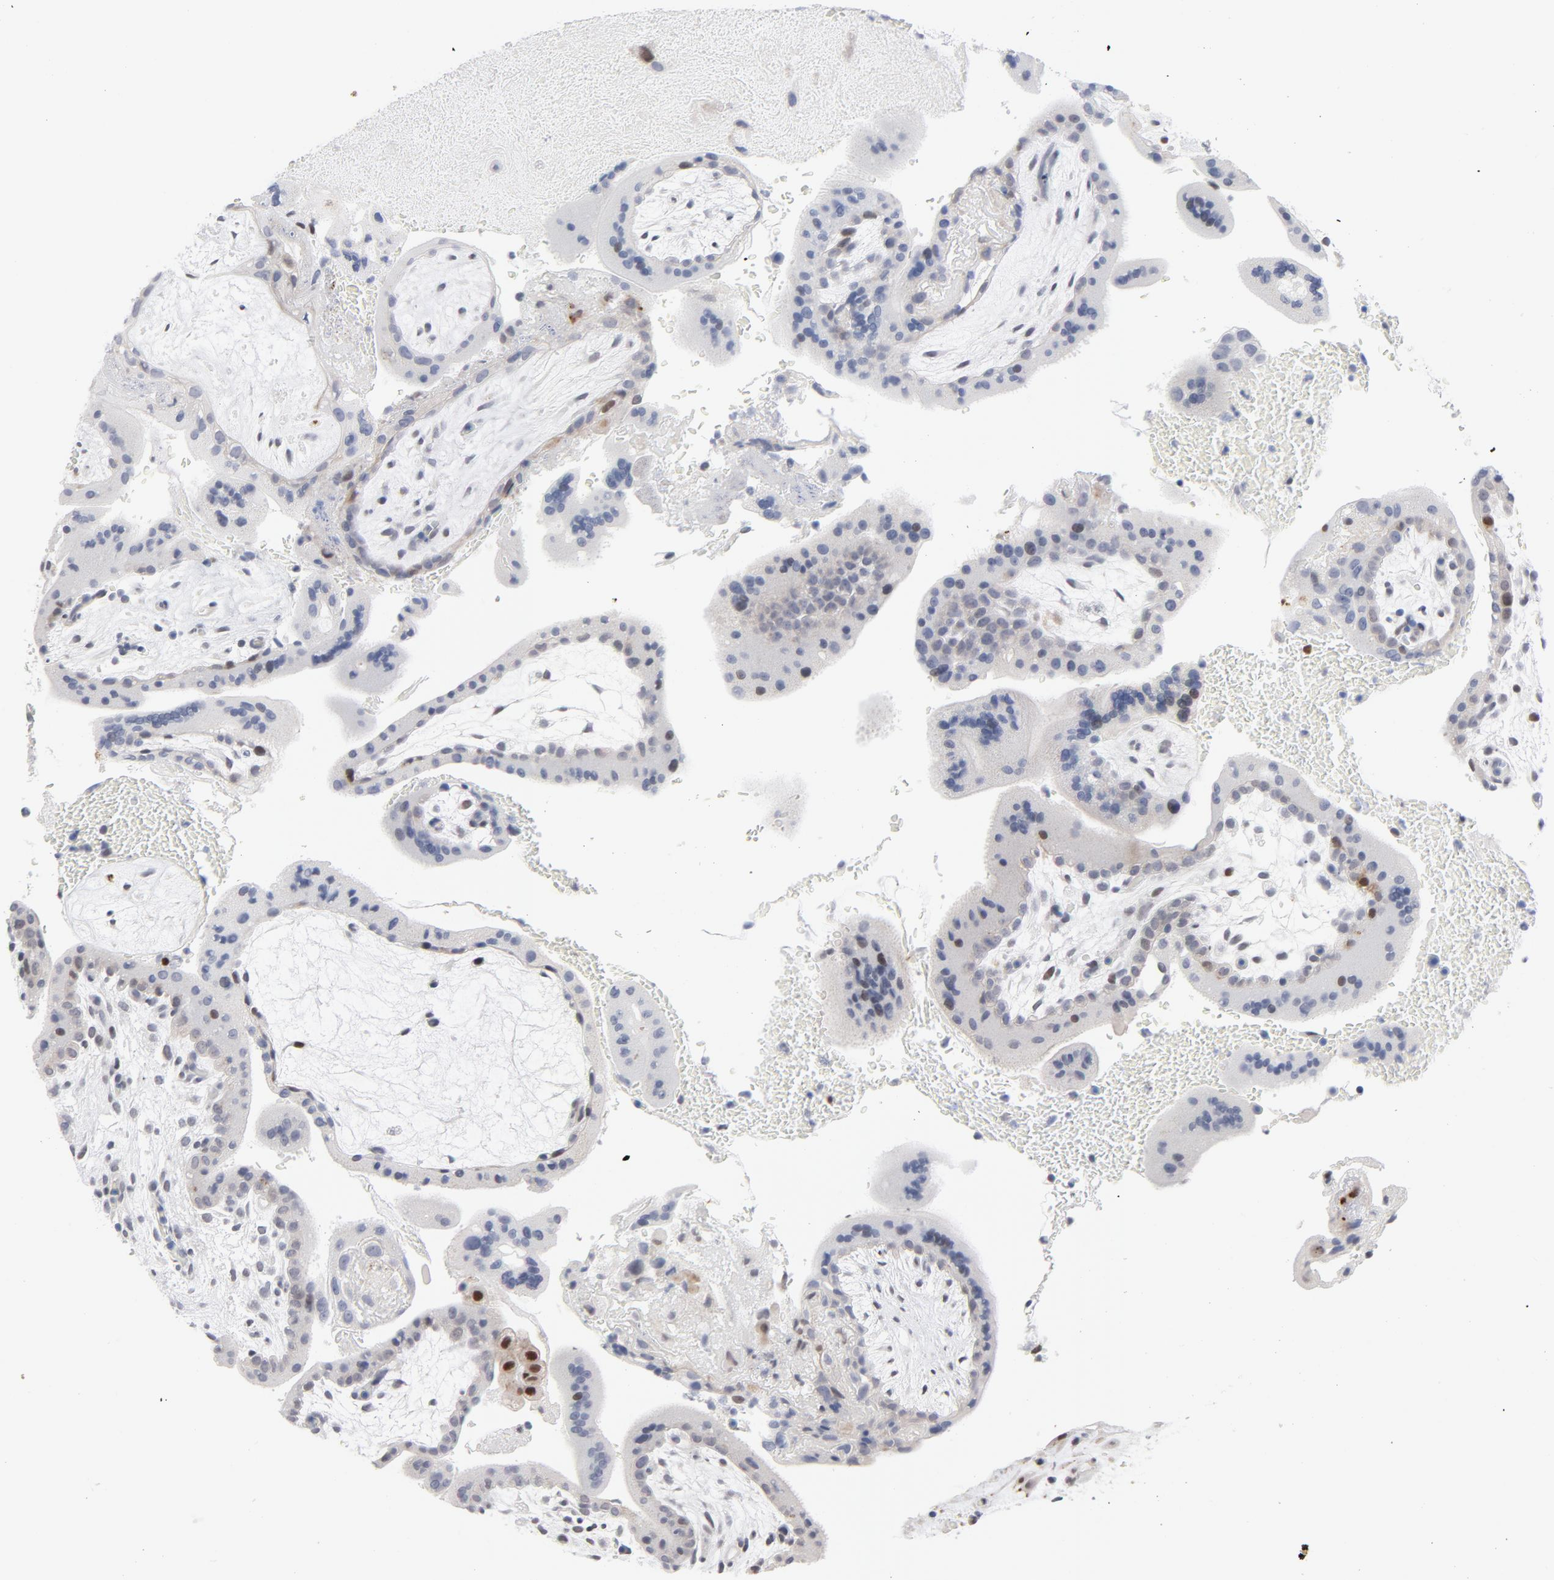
{"staining": {"intensity": "moderate", "quantity": ">75%", "location": "nuclear"}, "tissue": "placenta", "cell_type": "Decidual cells", "image_type": "normal", "snomed": [{"axis": "morphology", "description": "Normal tissue, NOS"}, {"axis": "topography", "description": "Placenta"}], "caption": "The immunohistochemical stain labels moderate nuclear staining in decidual cells of benign placenta.", "gene": "NFIC", "patient": {"sex": "female", "age": 35}}